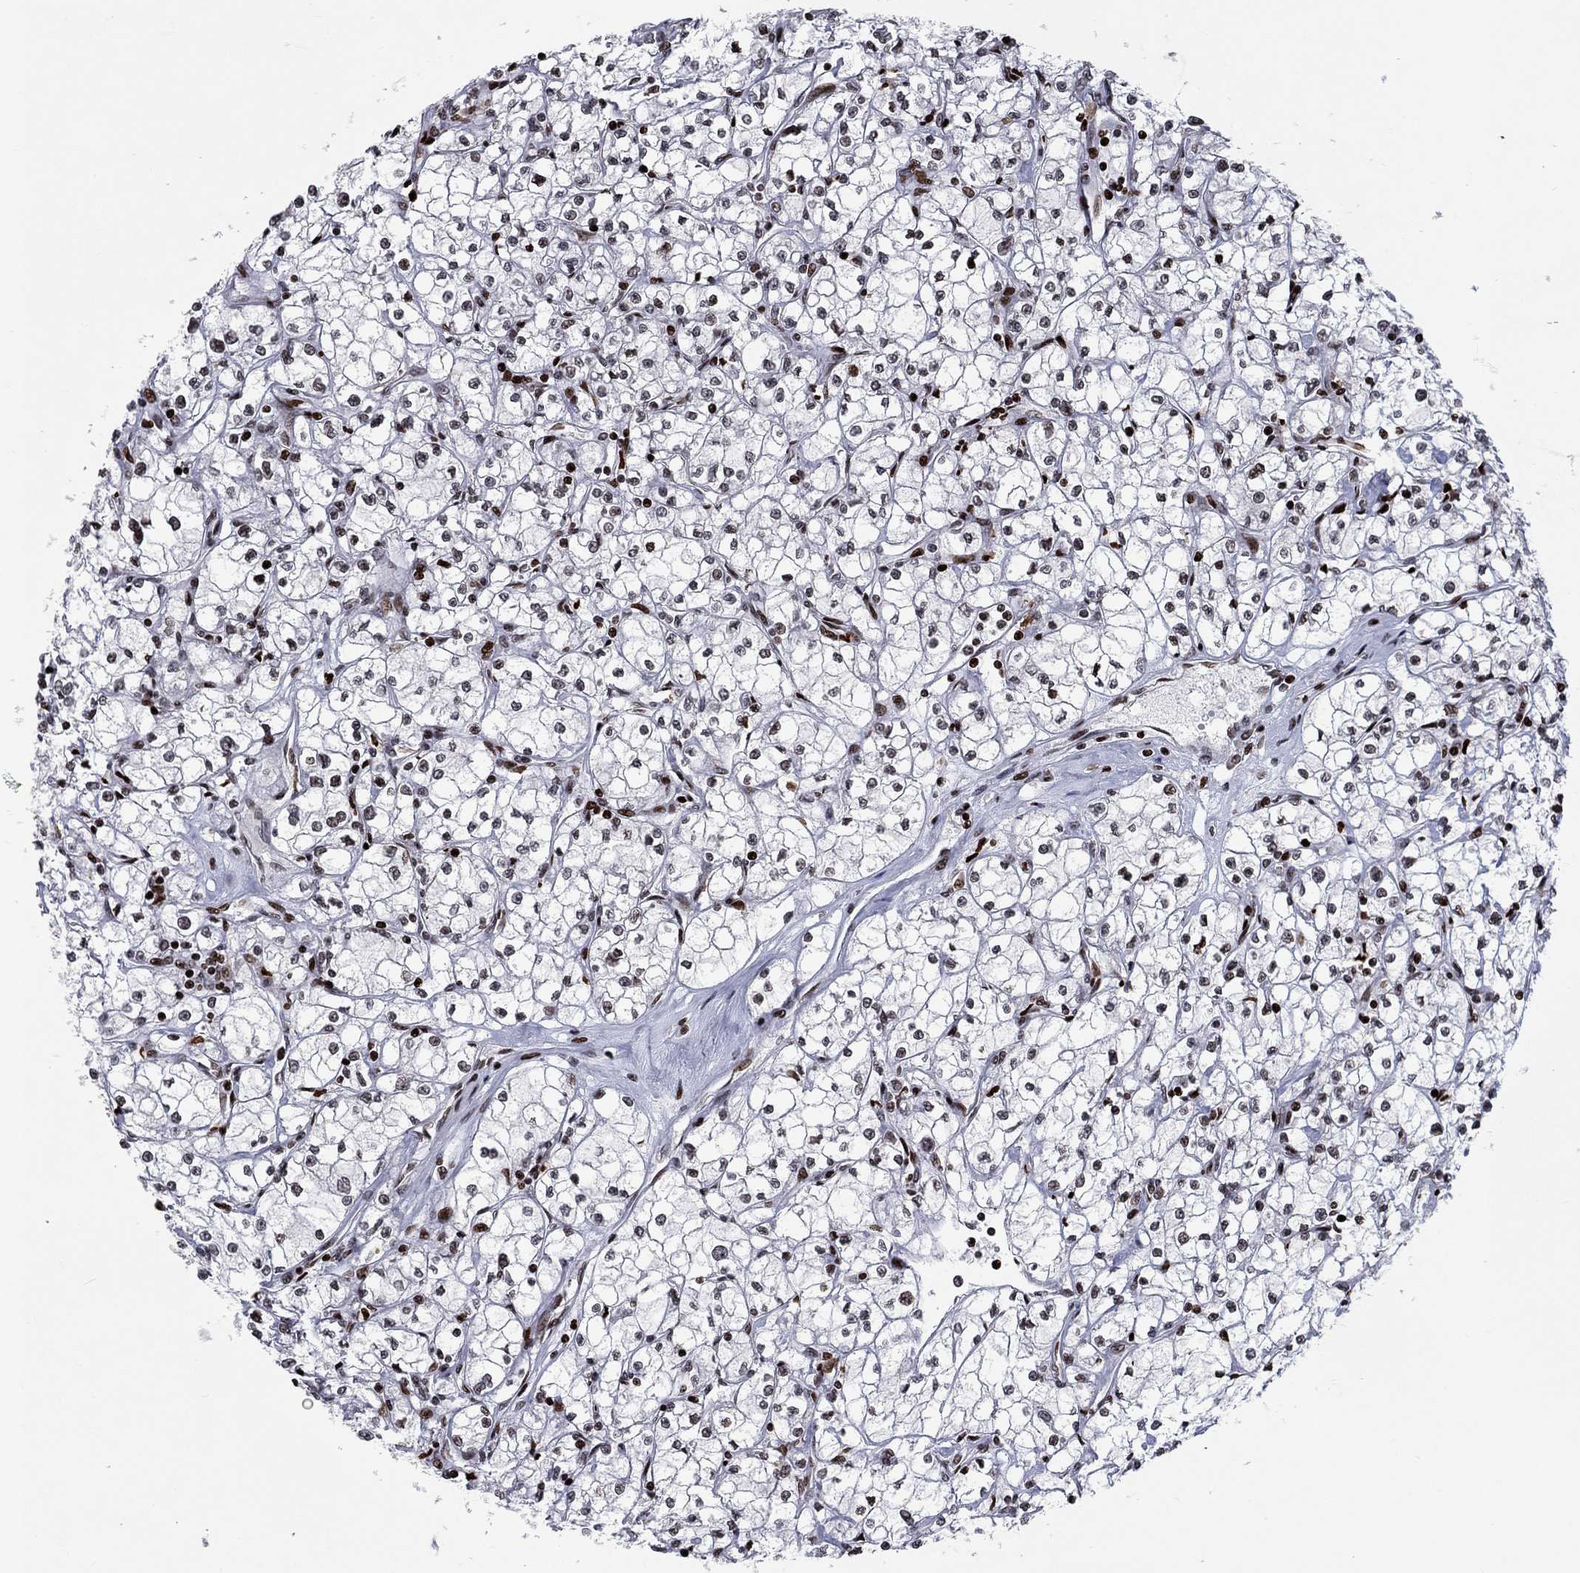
{"staining": {"intensity": "moderate", "quantity": "<25%", "location": "nuclear"}, "tissue": "renal cancer", "cell_type": "Tumor cells", "image_type": "cancer", "snomed": [{"axis": "morphology", "description": "Adenocarcinoma, NOS"}, {"axis": "topography", "description": "Kidney"}], "caption": "DAB (3,3'-diaminobenzidine) immunohistochemical staining of human renal cancer reveals moderate nuclear protein expression in about <25% of tumor cells. The protein is stained brown, and the nuclei are stained in blue (DAB IHC with brightfield microscopy, high magnification).", "gene": "SRSF3", "patient": {"sex": "male", "age": 67}}